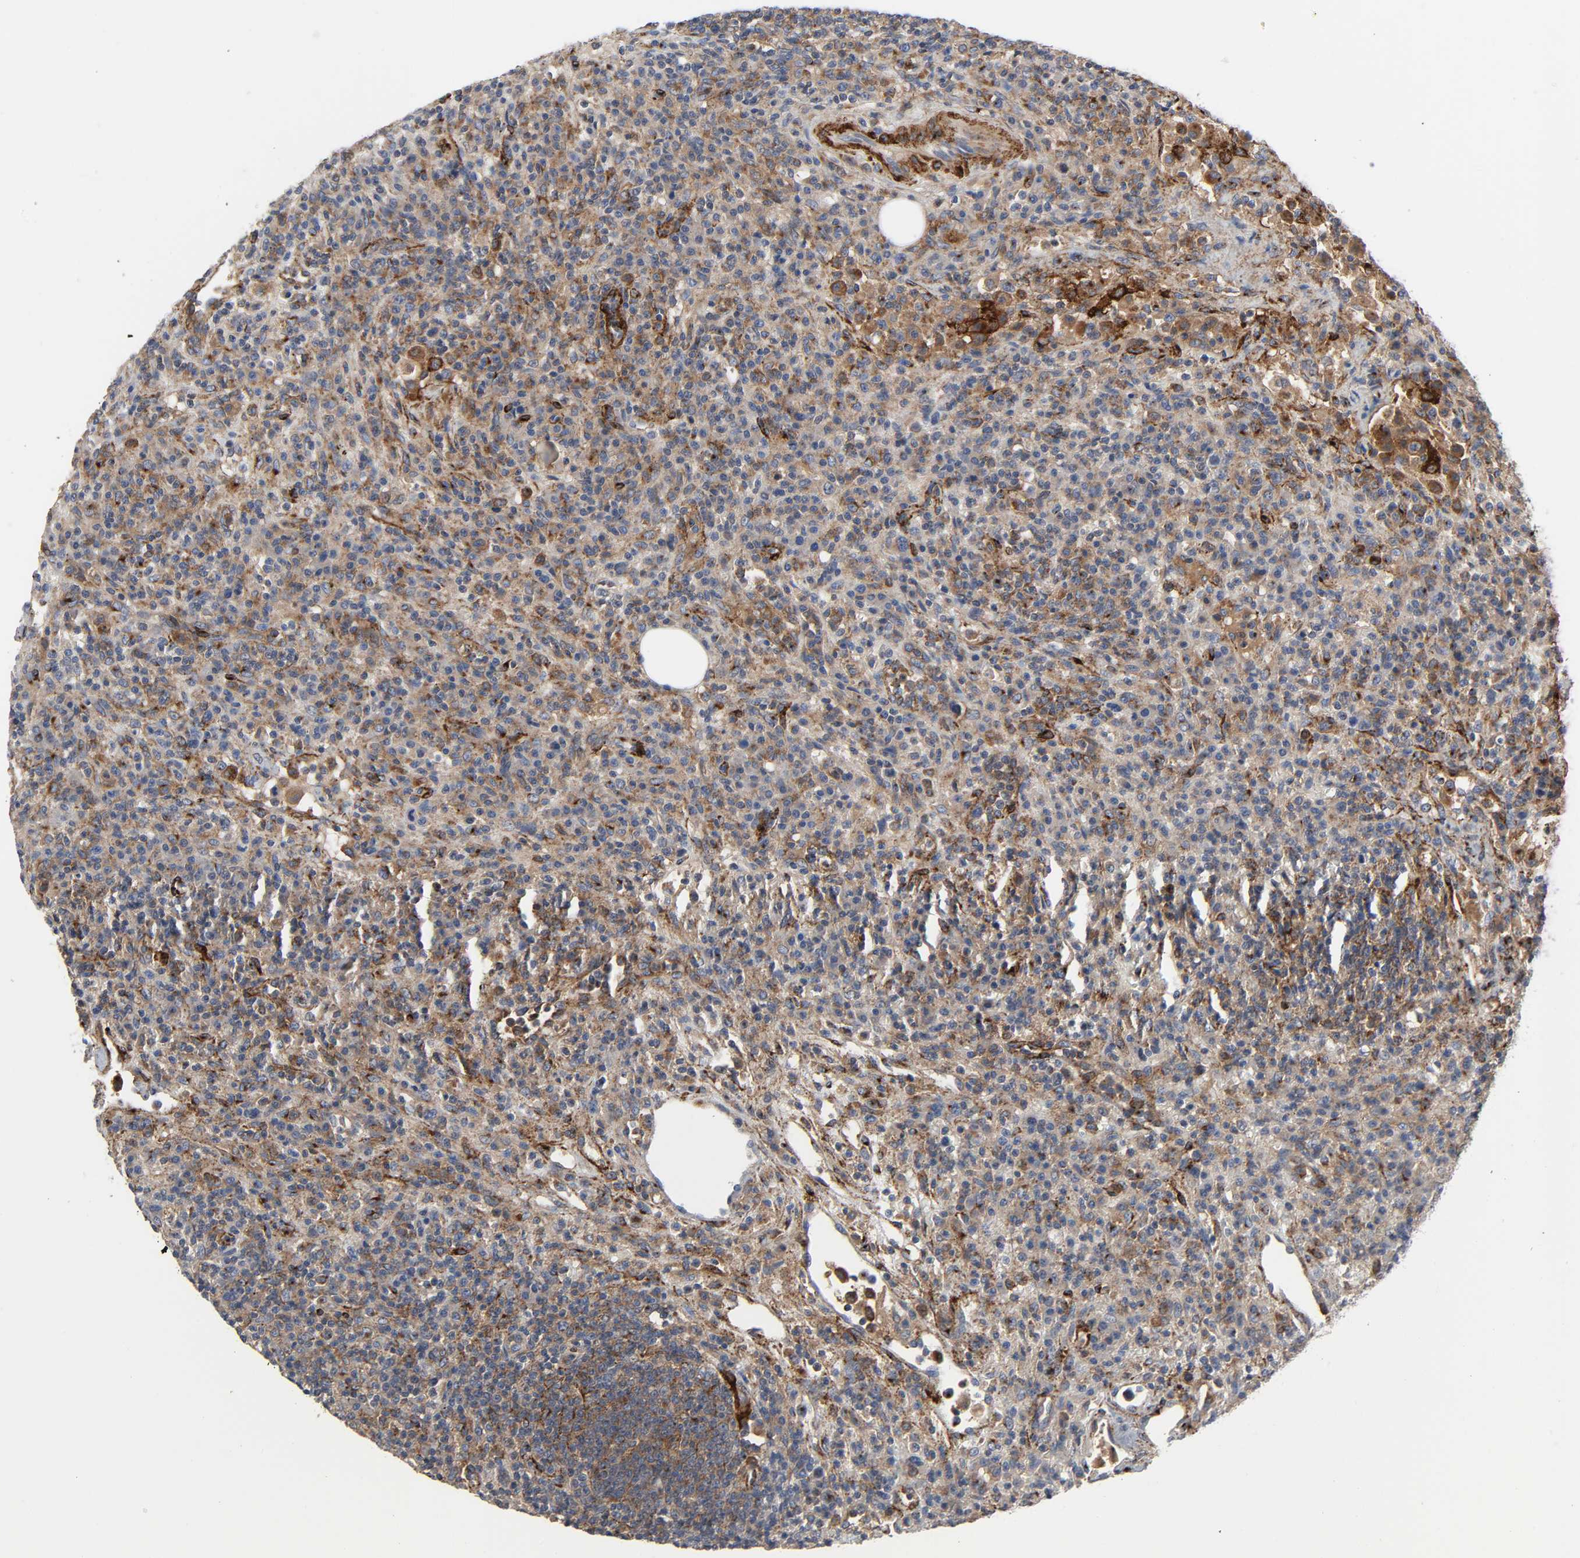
{"staining": {"intensity": "moderate", "quantity": "25%-75%", "location": "cytoplasmic/membranous"}, "tissue": "lymphoma", "cell_type": "Tumor cells", "image_type": "cancer", "snomed": [{"axis": "morphology", "description": "Hodgkin's disease, NOS"}, {"axis": "topography", "description": "Lymph node"}], "caption": "DAB immunohistochemical staining of human Hodgkin's disease demonstrates moderate cytoplasmic/membranous protein staining in about 25%-75% of tumor cells. (Stains: DAB in brown, nuclei in blue, Microscopy: brightfield microscopy at high magnification).", "gene": "ARHGAP1", "patient": {"sex": "male", "age": 65}}